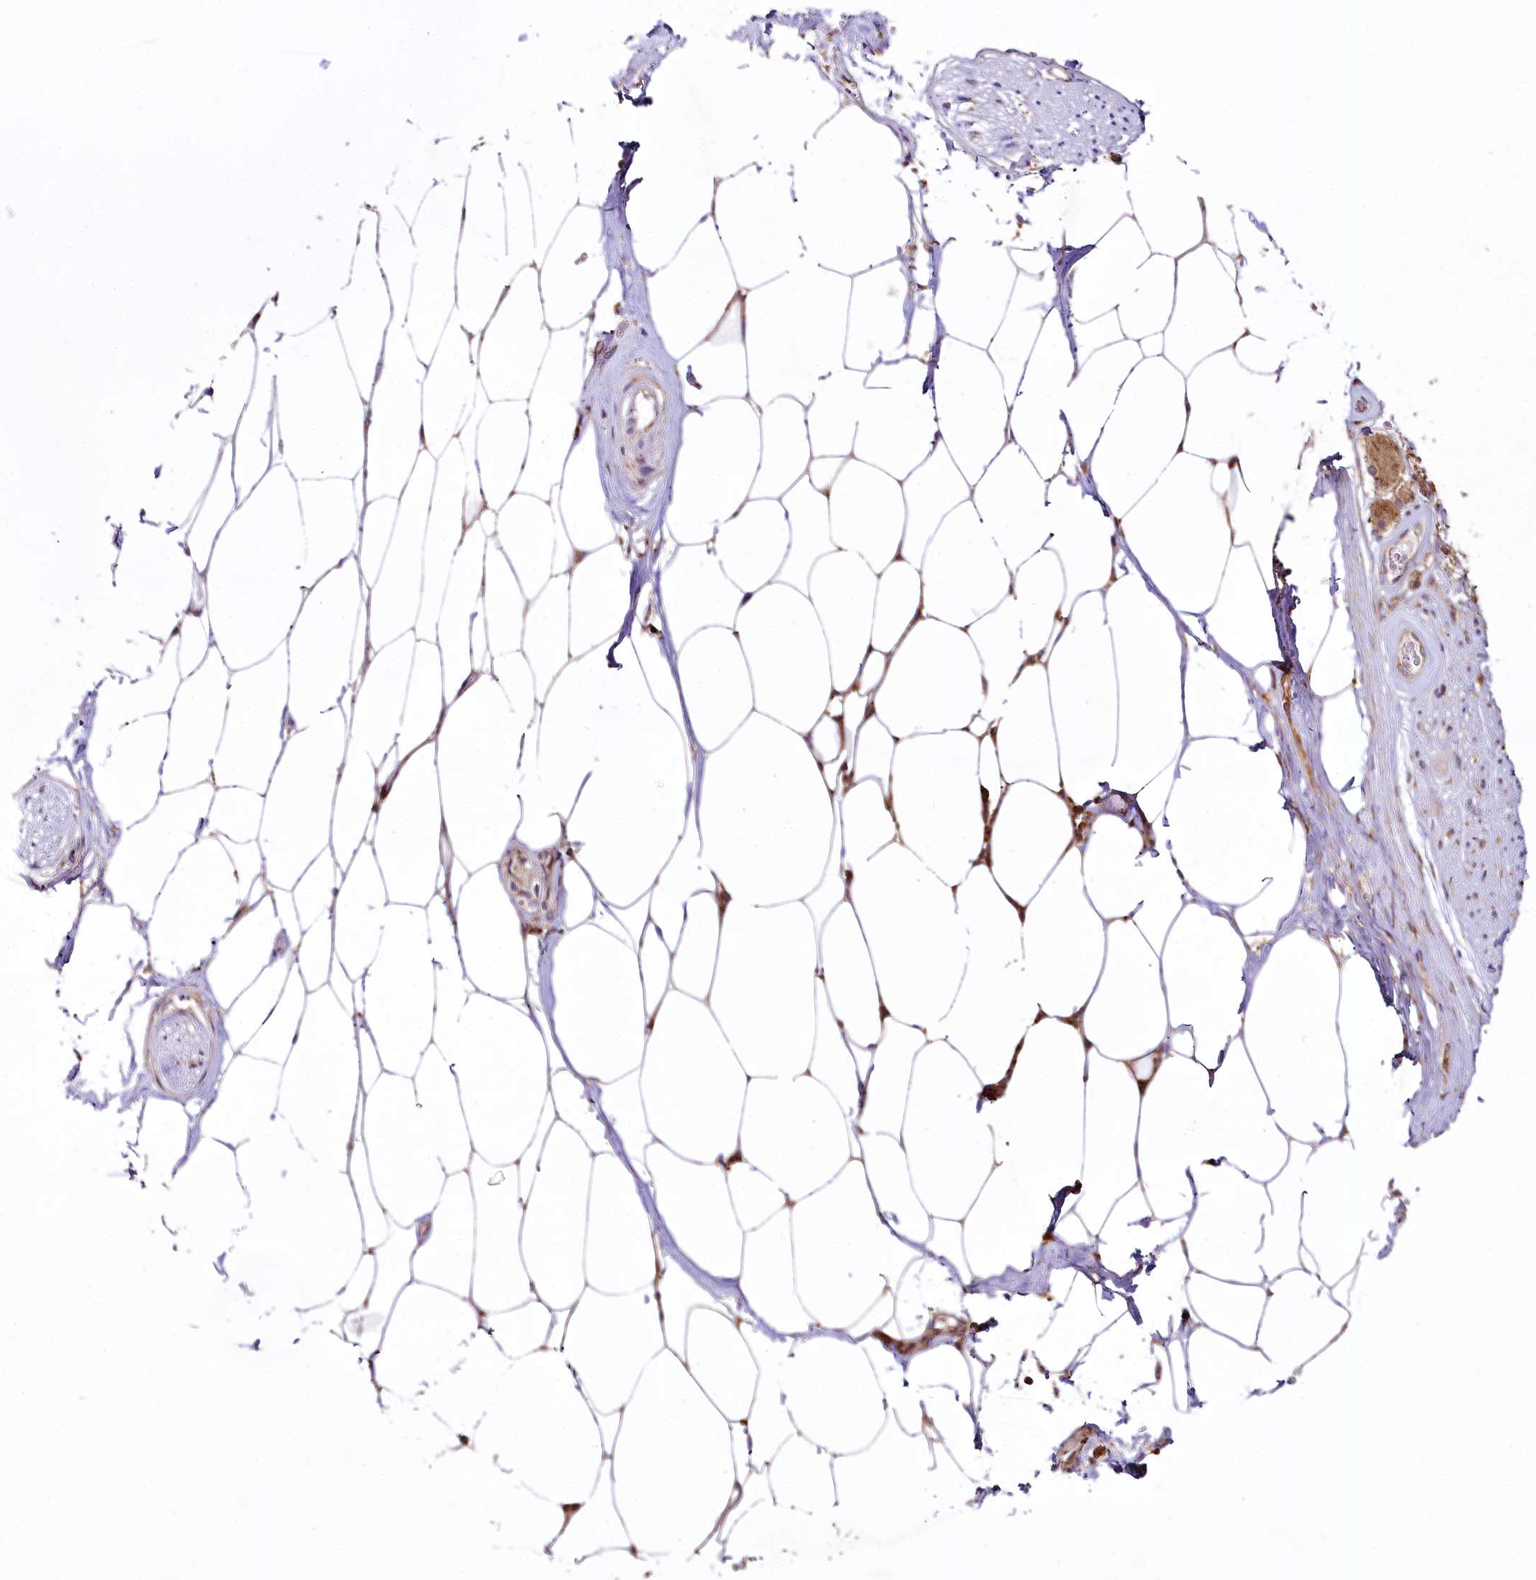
{"staining": {"intensity": "moderate", "quantity": "25%-75%", "location": "cytoplasmic/membranous"}, "tissue": "adipose tissue", "cell_type": "Adipocytes", "image_type": "normal", "snomed": [{"axis": "morphology", "description": "Normal tissue, NOS"}, {"axis": "morphology", "description": "Adenocarcinoma, Low grade"}, {"axis": "topography", "description": "Prostate"}, {"axis": "topography", "description": "Peripheral nerve tissue"}], "caption": "Moderate cytoplasmic/membranous staining for a protein is appreciated in approximately 25%-75% of adipocytes of normal adipose tissue using immunohistochemistry.", "gene": "COPG1", "patient": {"sex": "male", "age": 63}}